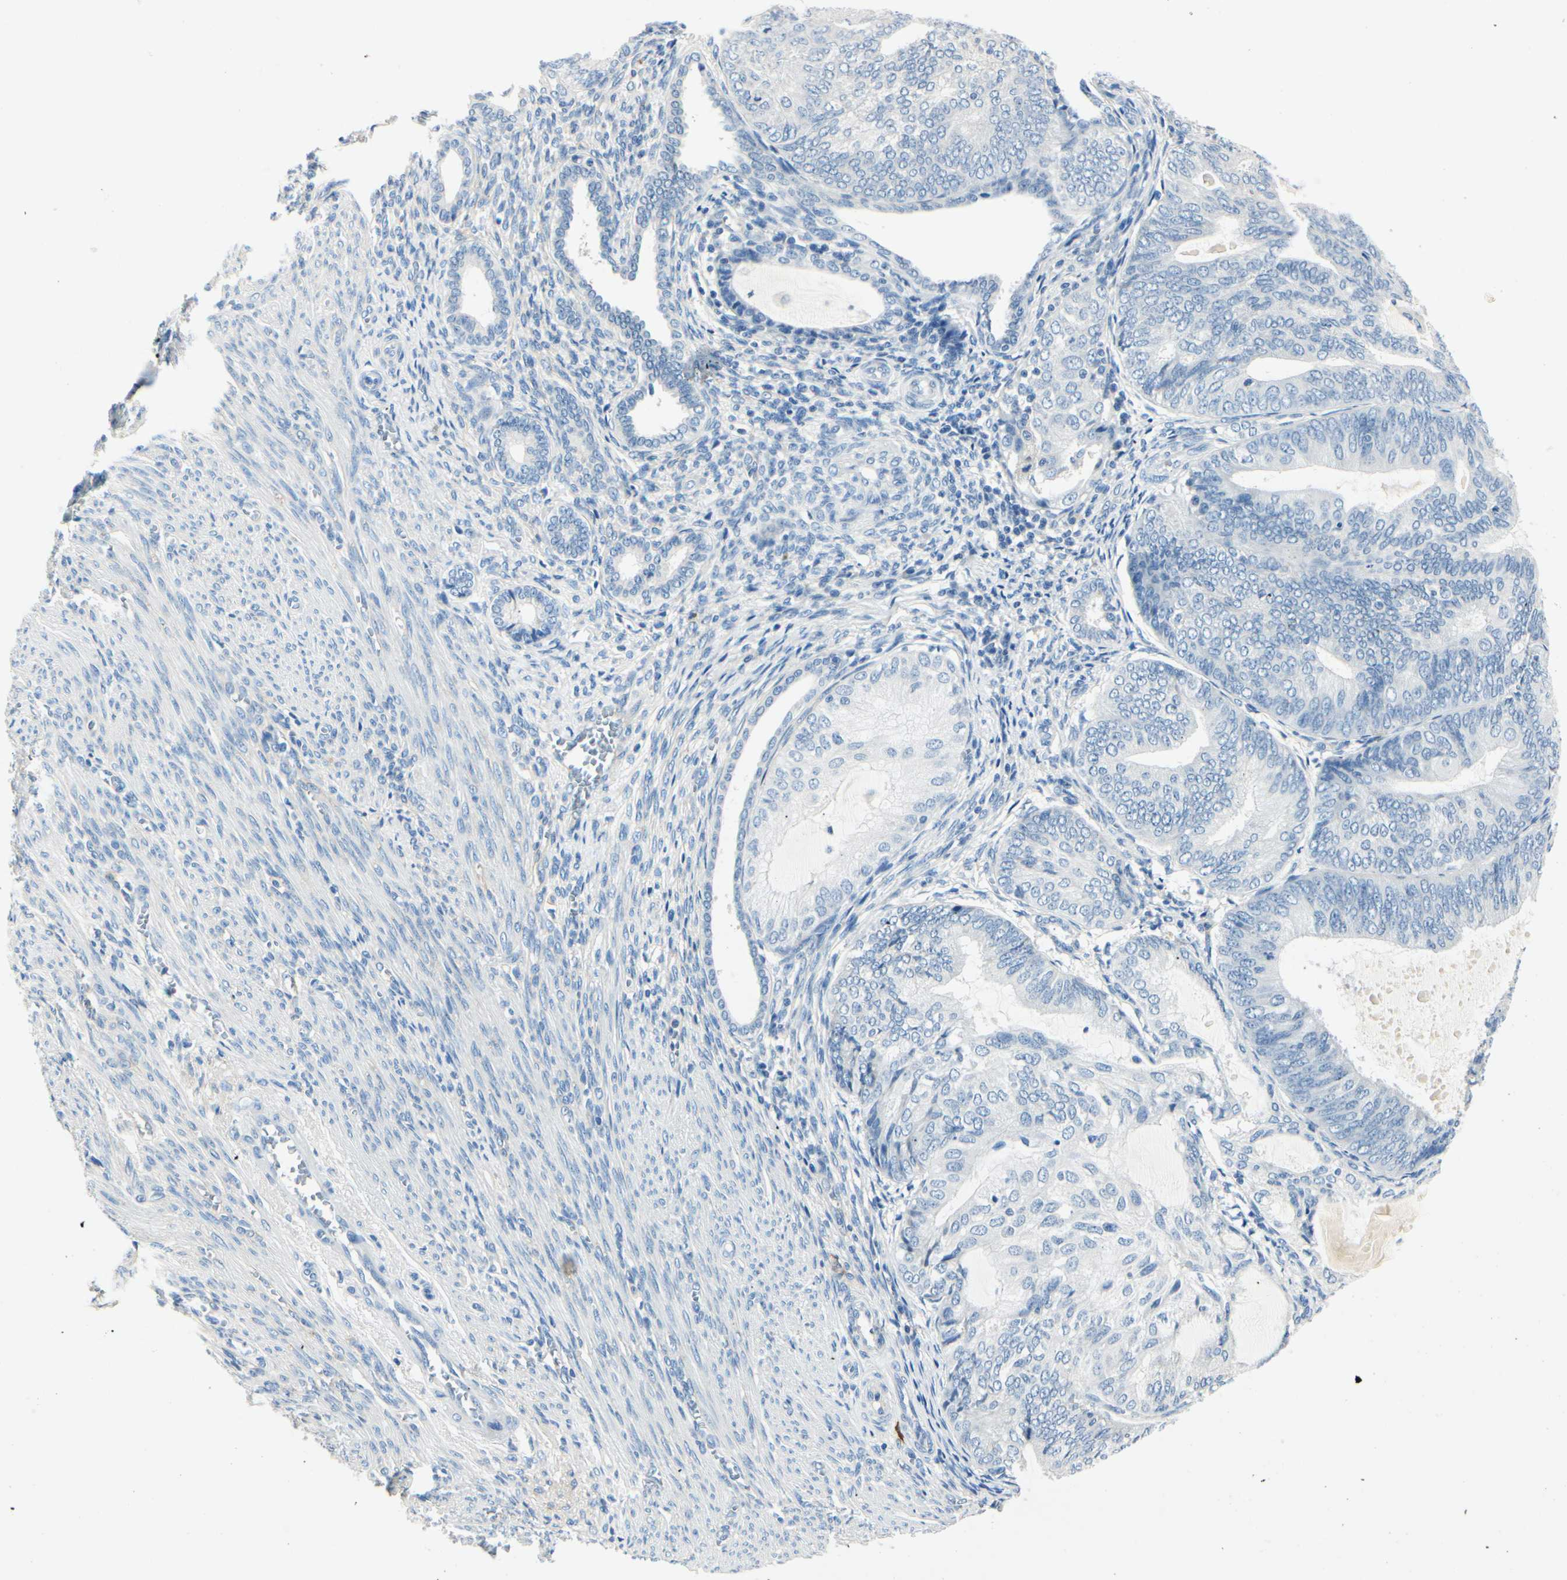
{"staining": {"intensity": "negative", "quantity": "none", "location": "none"}, "tissue": "endometrial cancer", "cell_type": "Tumor cells", "image_type": "cancer", "snomed": [{"axis": "morphology", "description": "Adenocarcinoma, NOS"}, {"axis": "topography", "description": "Endometrium"}], "caption": "Immunohistochemical staining of human endometrial cancer (adenocarcinoma) exhibits no significant positivity in tumor cells.", "gene": "TGFBR3", "patient": {"sex": "female", "age": 81}}